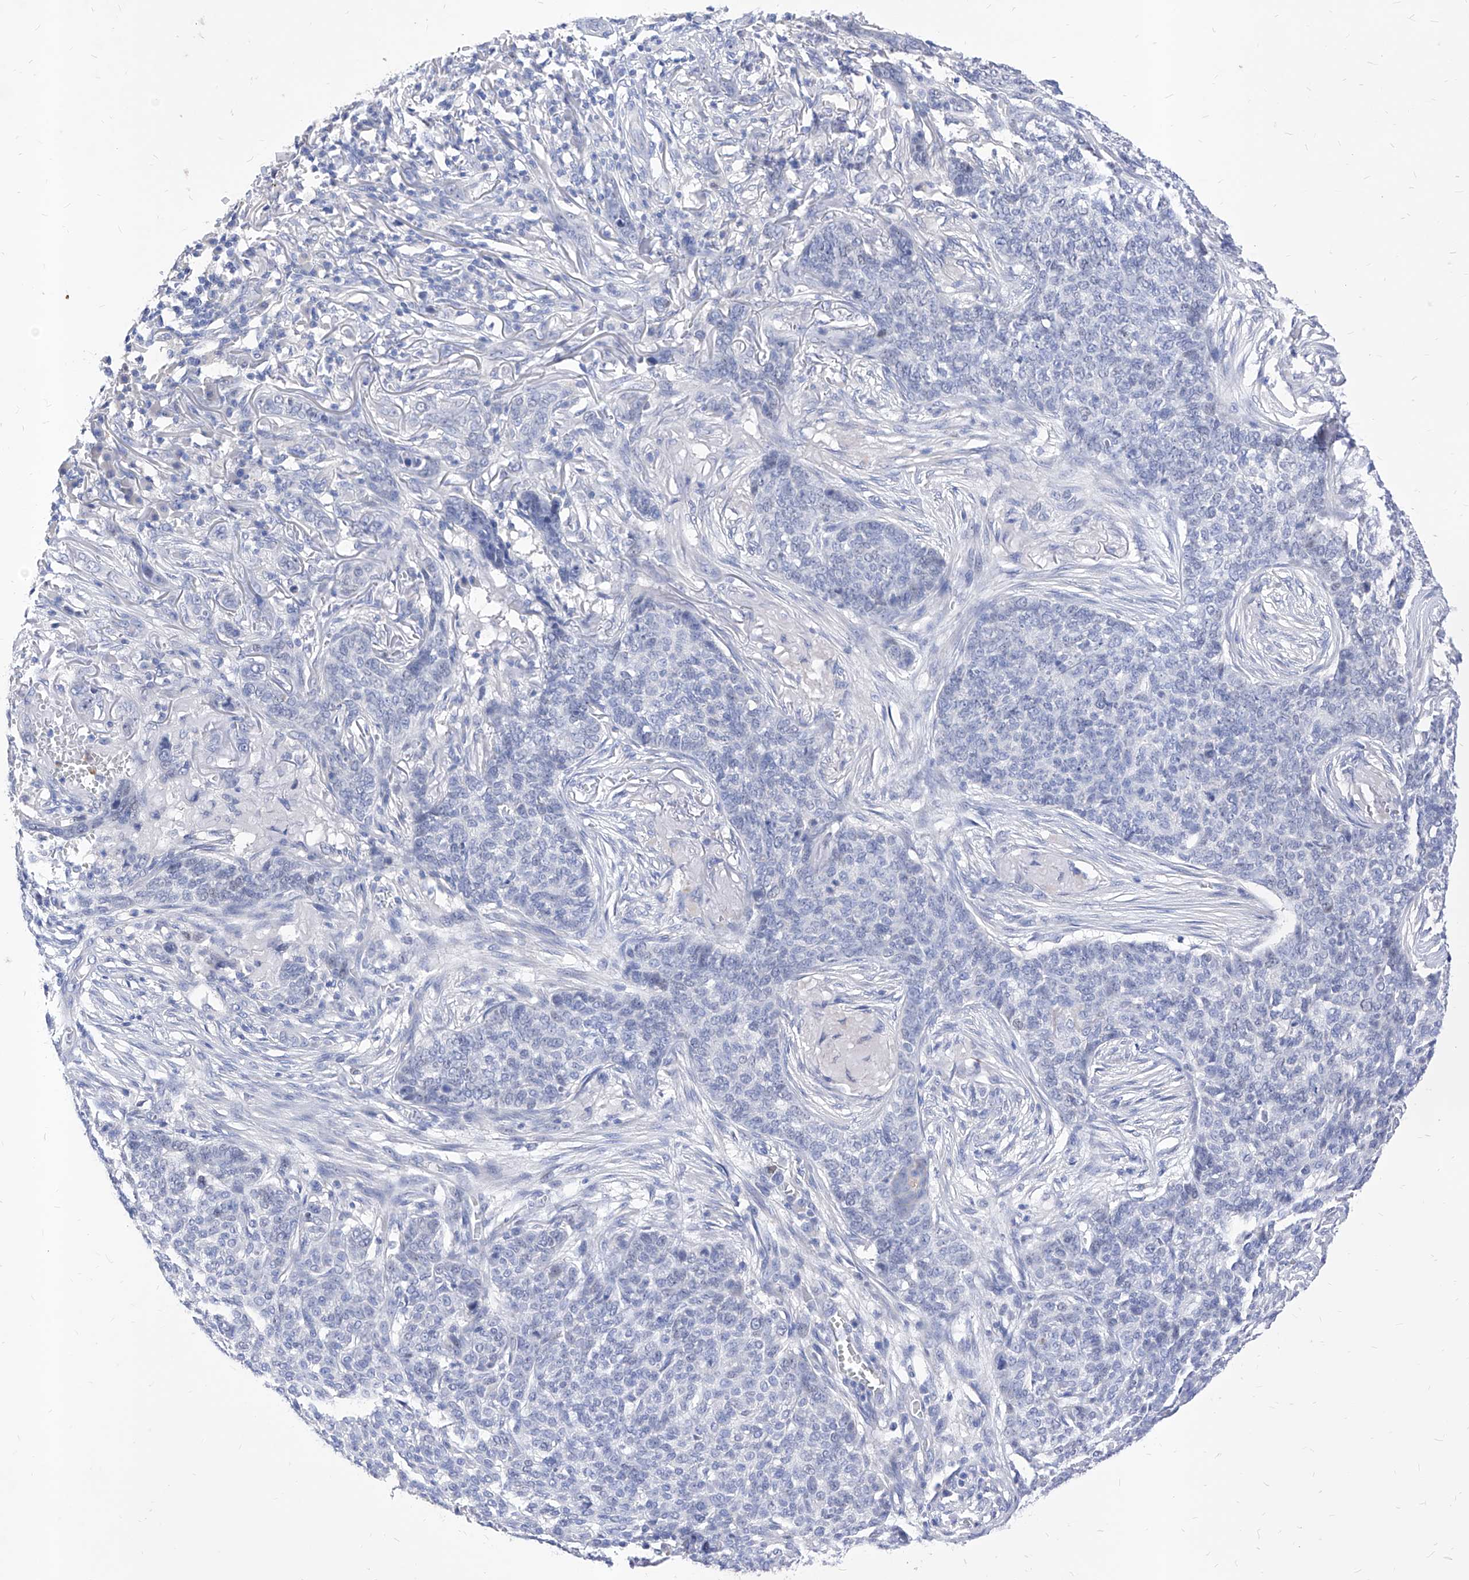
{"staining": {"intensity": "negative", "quantity": "none", "location": "none"}, "tissue": "skin cancer", "cell_type": "Tumor cells", "image_type": "cancer", "snomed": [{"axis": "morphology", "description": "Basal cell carcinoma"}, {"axis": "topography", "description": "Skin"}], "caption": "This is an IHC photomicrograph of skin cancer. There is no expression in tumor cells.", "gene": "VAX1", "patient": {"sex": "male", "age": 85}}